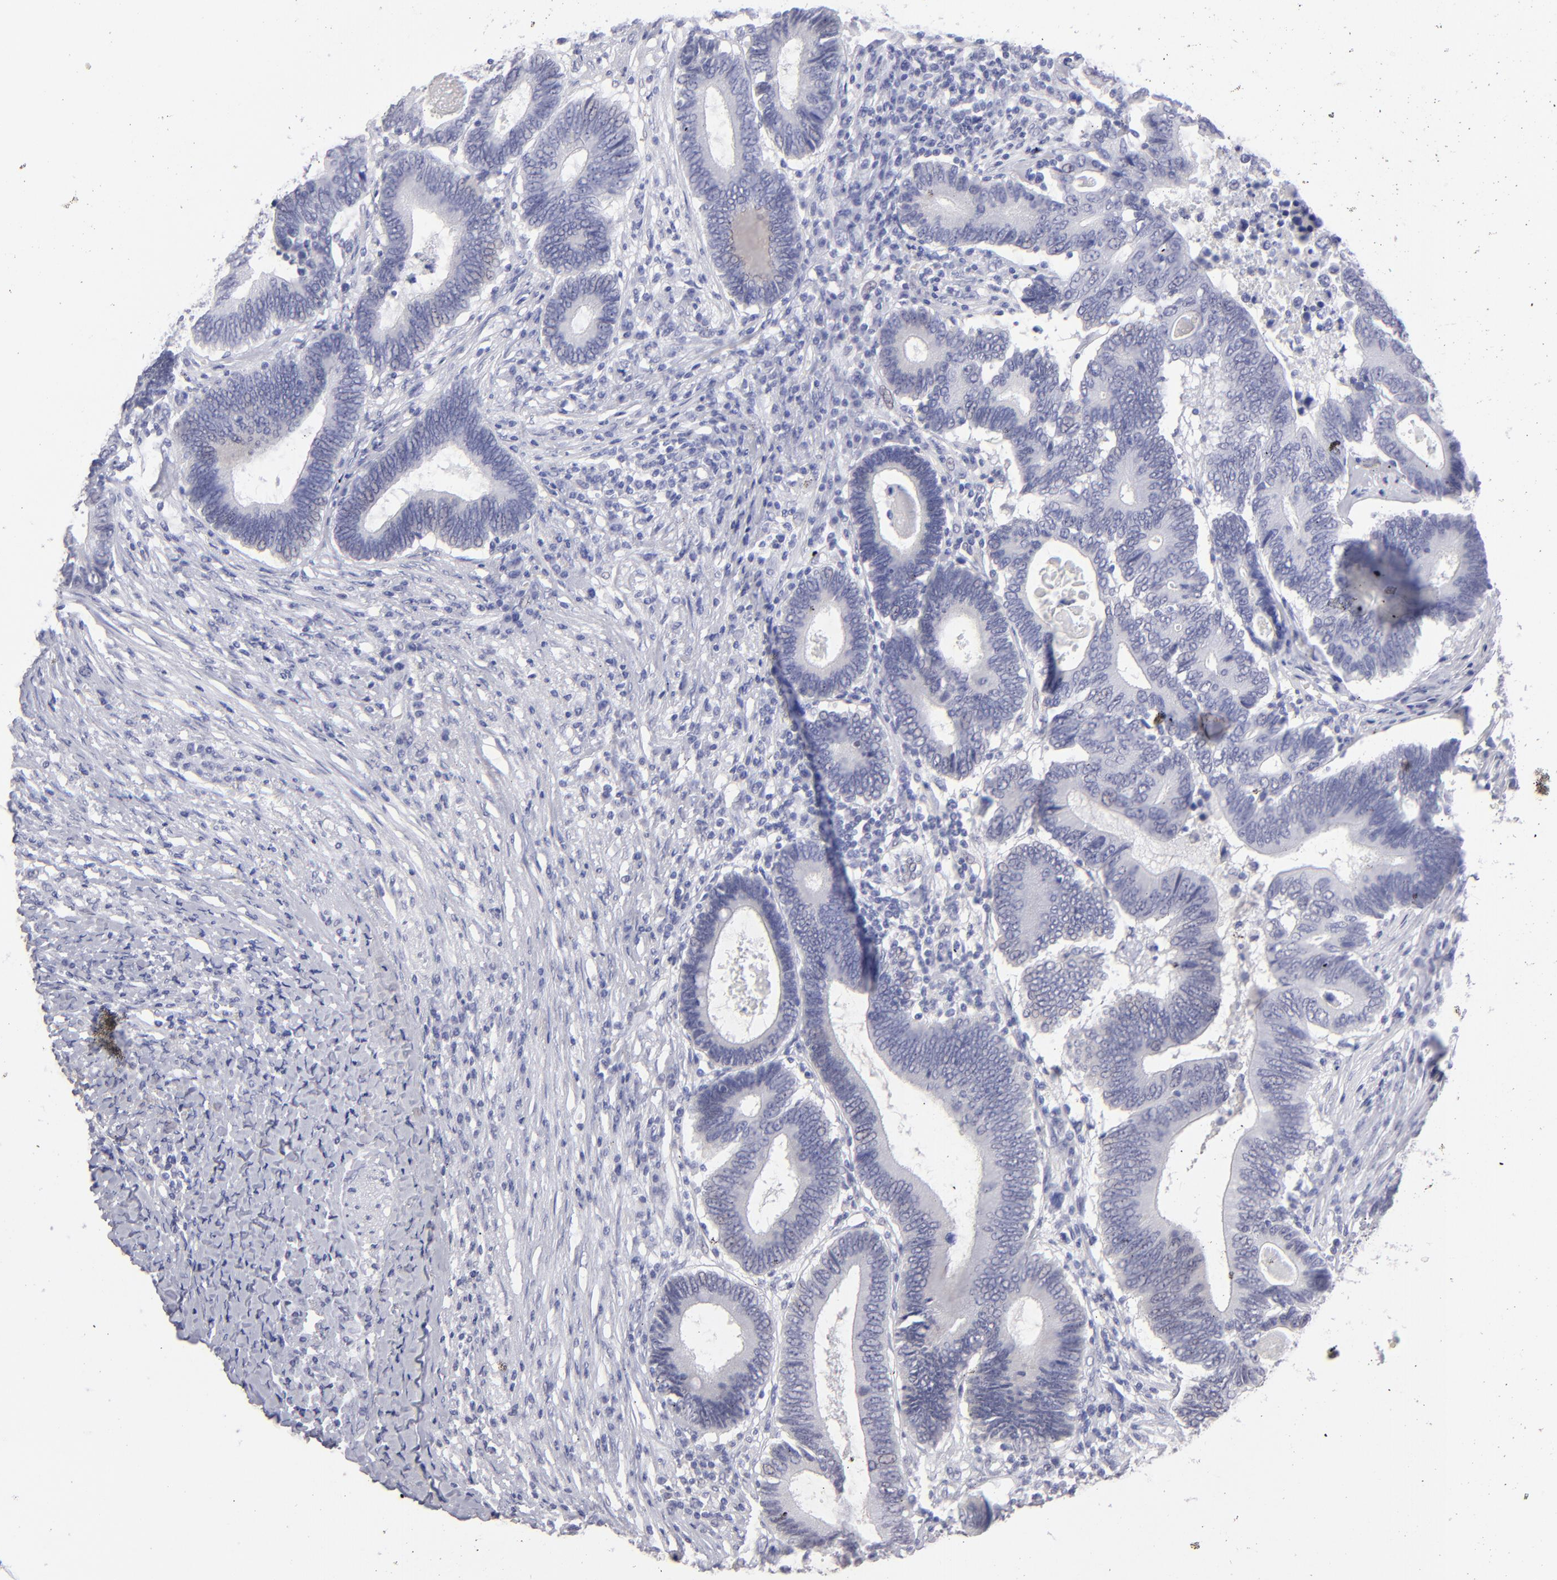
{"staining": {"intensity": "negative", "quantity": "none", "location": "none"}, "tissue": "colorectal cancer", "cell_type": "Tumor cells", "image_type": "cancer", "snomed": [{"axis": "morphology", "description": "Adenocarcinoma, NOS"}, {"axis": "topography", "description": "Colon"}], "caption": "Tumor cells are negative for brown protein staining in adenocarcinoma (colorectal). The staining was performed using DAB to visualize the protein expression in brown, while the nuclei were stained in blue with hematoxylin (Magnification: 20x).", "gene": "ALDOB", "patient": {"sex": "female", "age": 78}}